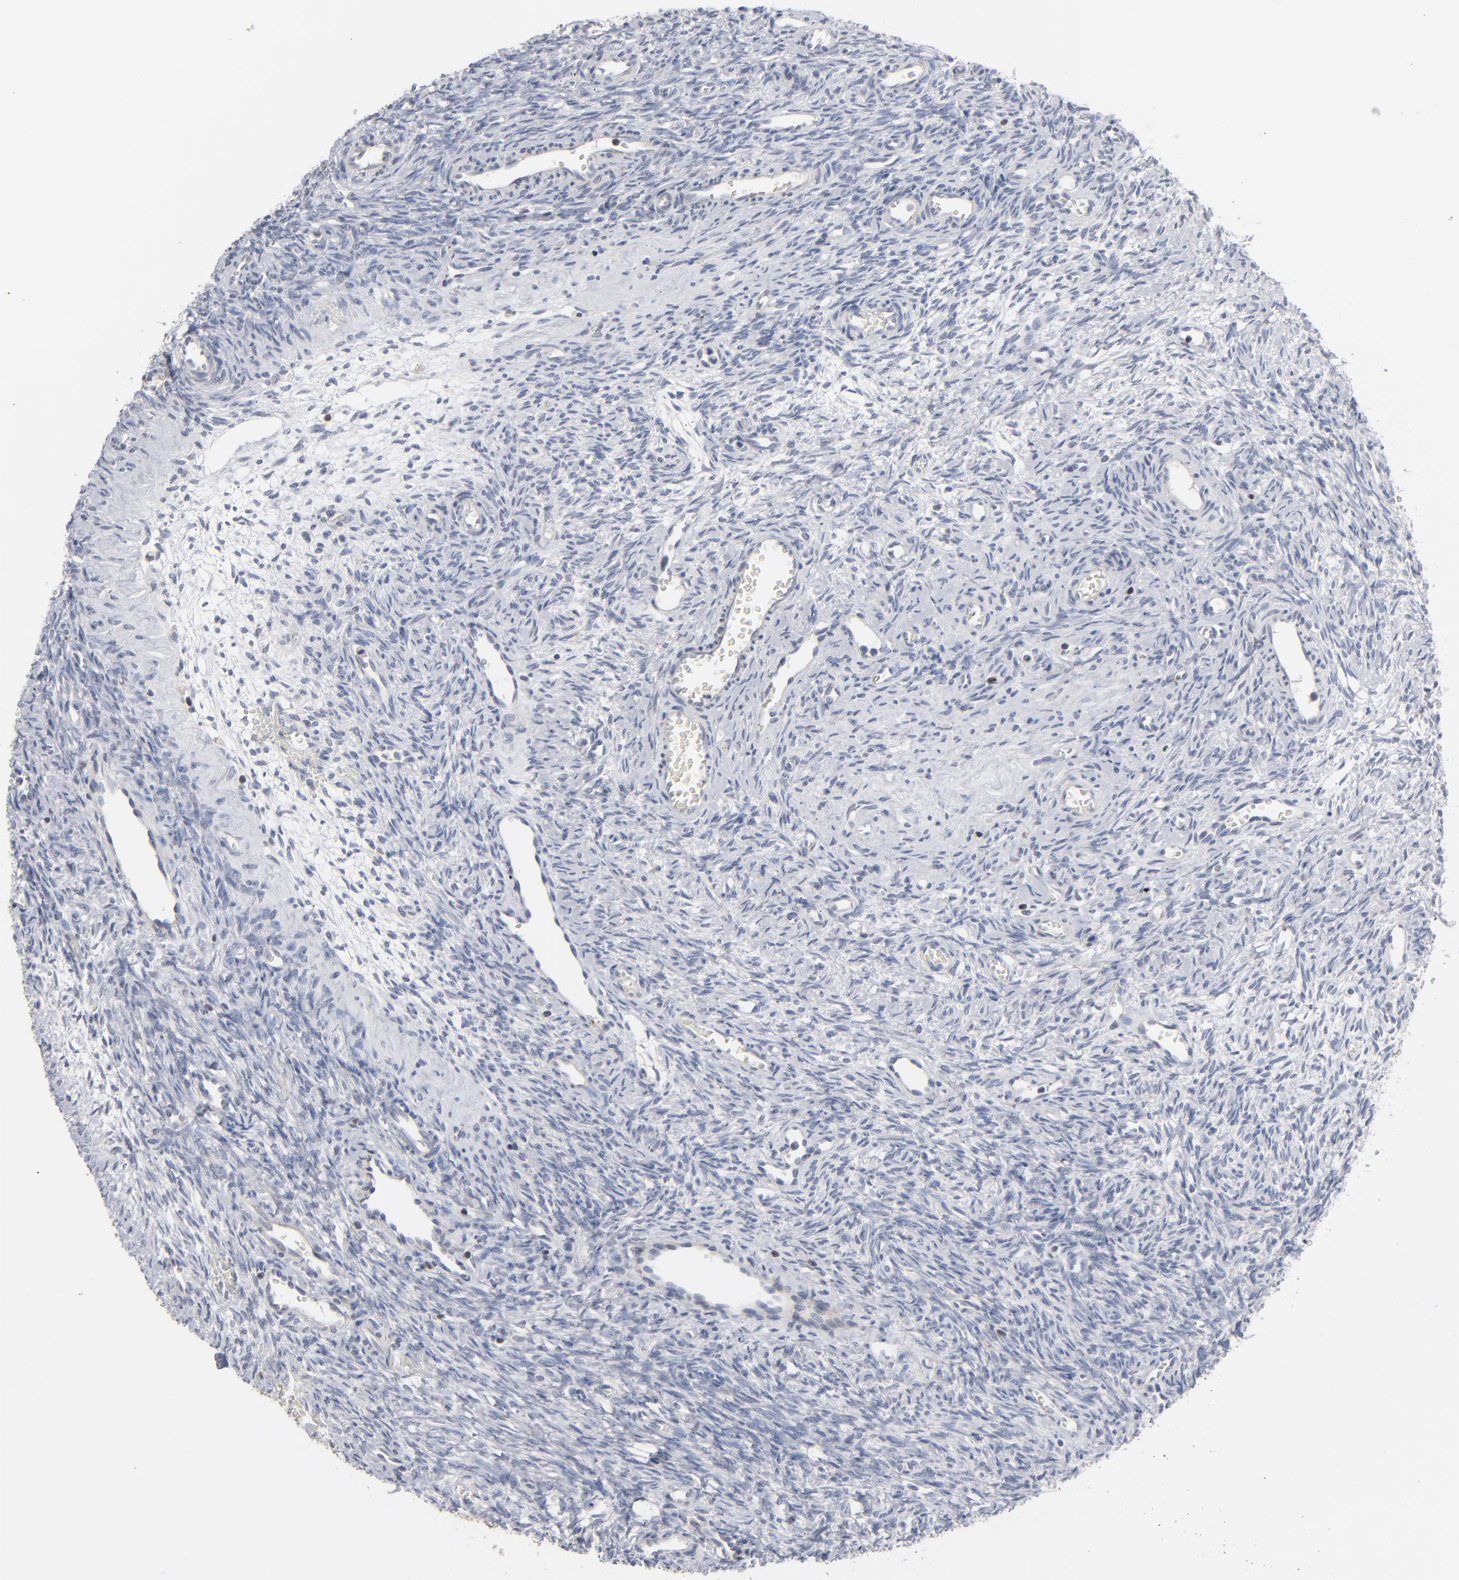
{"staining": {"intensity": "negative", "quantity": "none", "location": "none"}, "tissue": "ovary", "cell_type": "Follicle cells", "image_type": "normal", "snomed": [{"axis": "morphology", "description": "Normal tissue, NOS"}, {"axis": "topography", "description": "Ovary"}], "caption": "An IHC image of unremarkable ovary is shown. There is no staining in follicle cells of ovary.", "gene": "STAT4", "patient": {"sex": "female", "age": 39}}